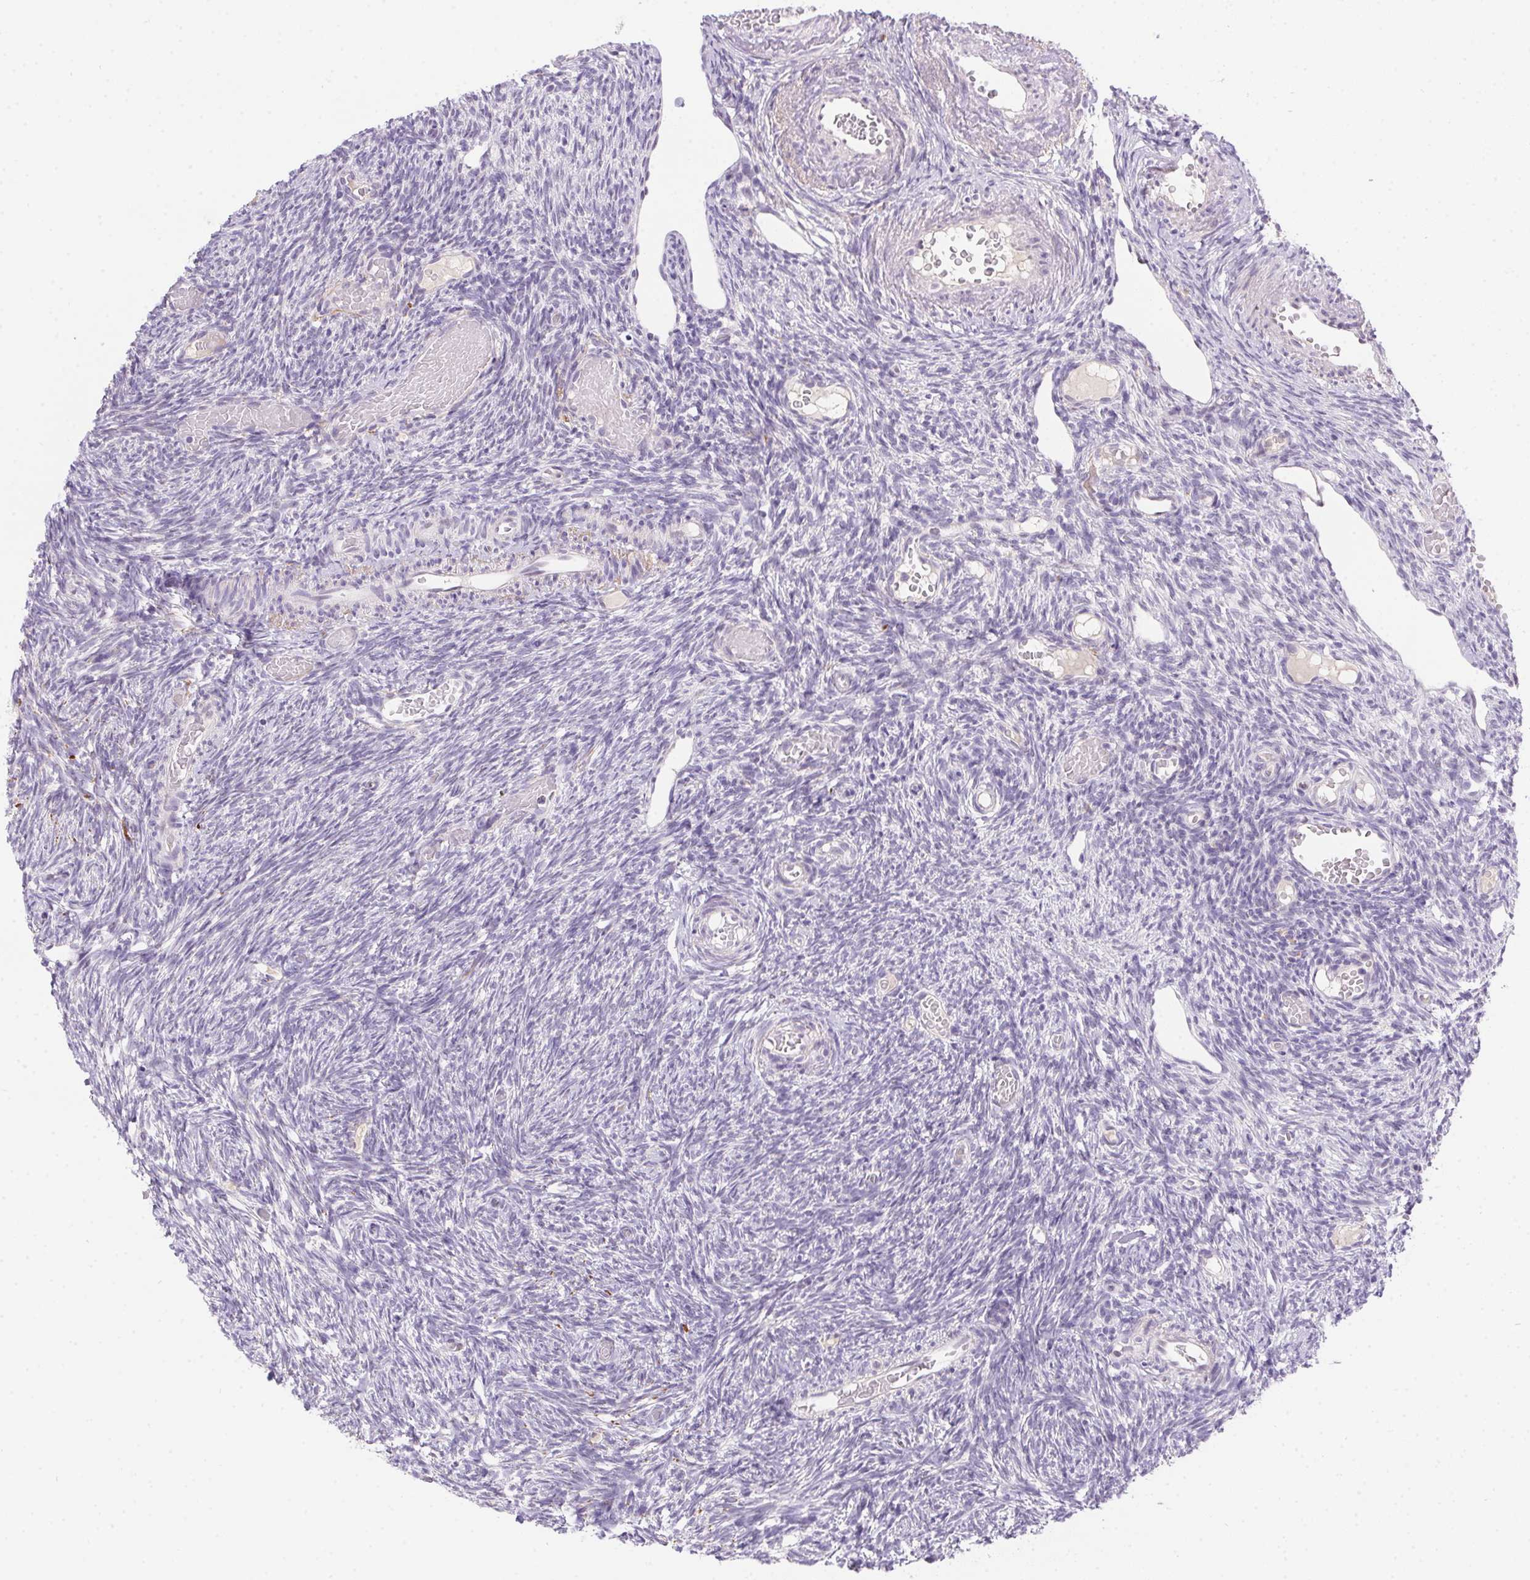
{"staining": {"intensity": "weak", "quantity": "<25%", "location": "nuclear"}, "tissue": "ovary", "cell_type": "Ovarian stroma cells", "image_type": "normal", "snomed": [{"axis": "morphology", "description": "Normal tissue, NOS"}, {"axis": "topography", "description": "Ovary"}], "caption": "Histopathology image shows no significant protein staining in ovarian stroma cells of unremarkable ovary. (DAB (3,3'-diaminobenzidine) IHC, high magnification).", "gene": "SP9", "patient": {"sex": "female", "age": 39}}